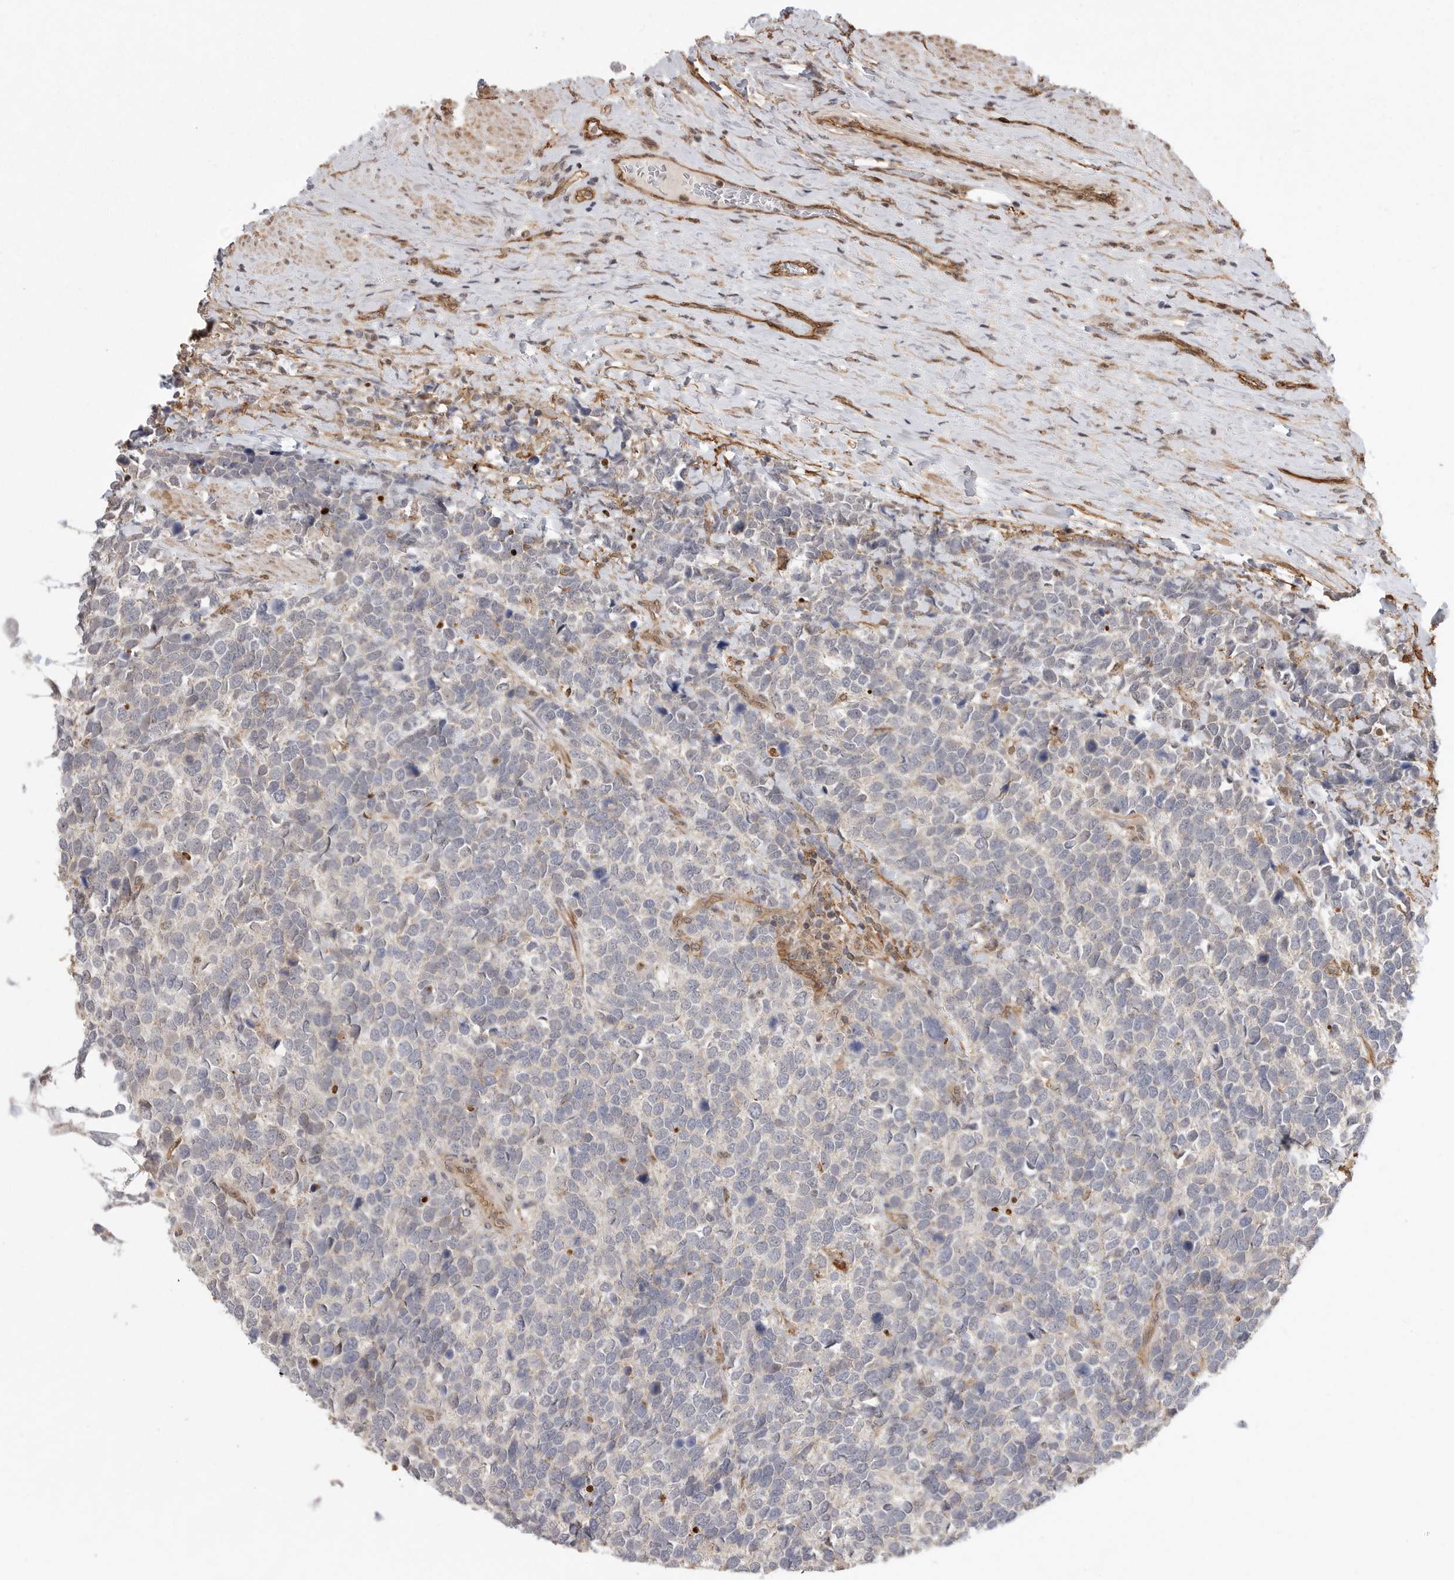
{"staining": {"intensity": "negative", "quantity": "none", "location": "none"}, "tissue": "urothelial cancer", "cell_type": "Tumor cells", "image_type": "cancer", "snomed": [{"axis": "morphology", "description": "Urothelial carcinoma, High grade"}, {"axis": "topography", "description": "Urinary bladder"}], "caption": "Human high-grade urothelial carcinoma stained for a protein using immunohistochemistry (IHC) reveals no expression in tumor cells.", "gene": "NECTIN1", "patient": {"sex": "female", "age": 82}}